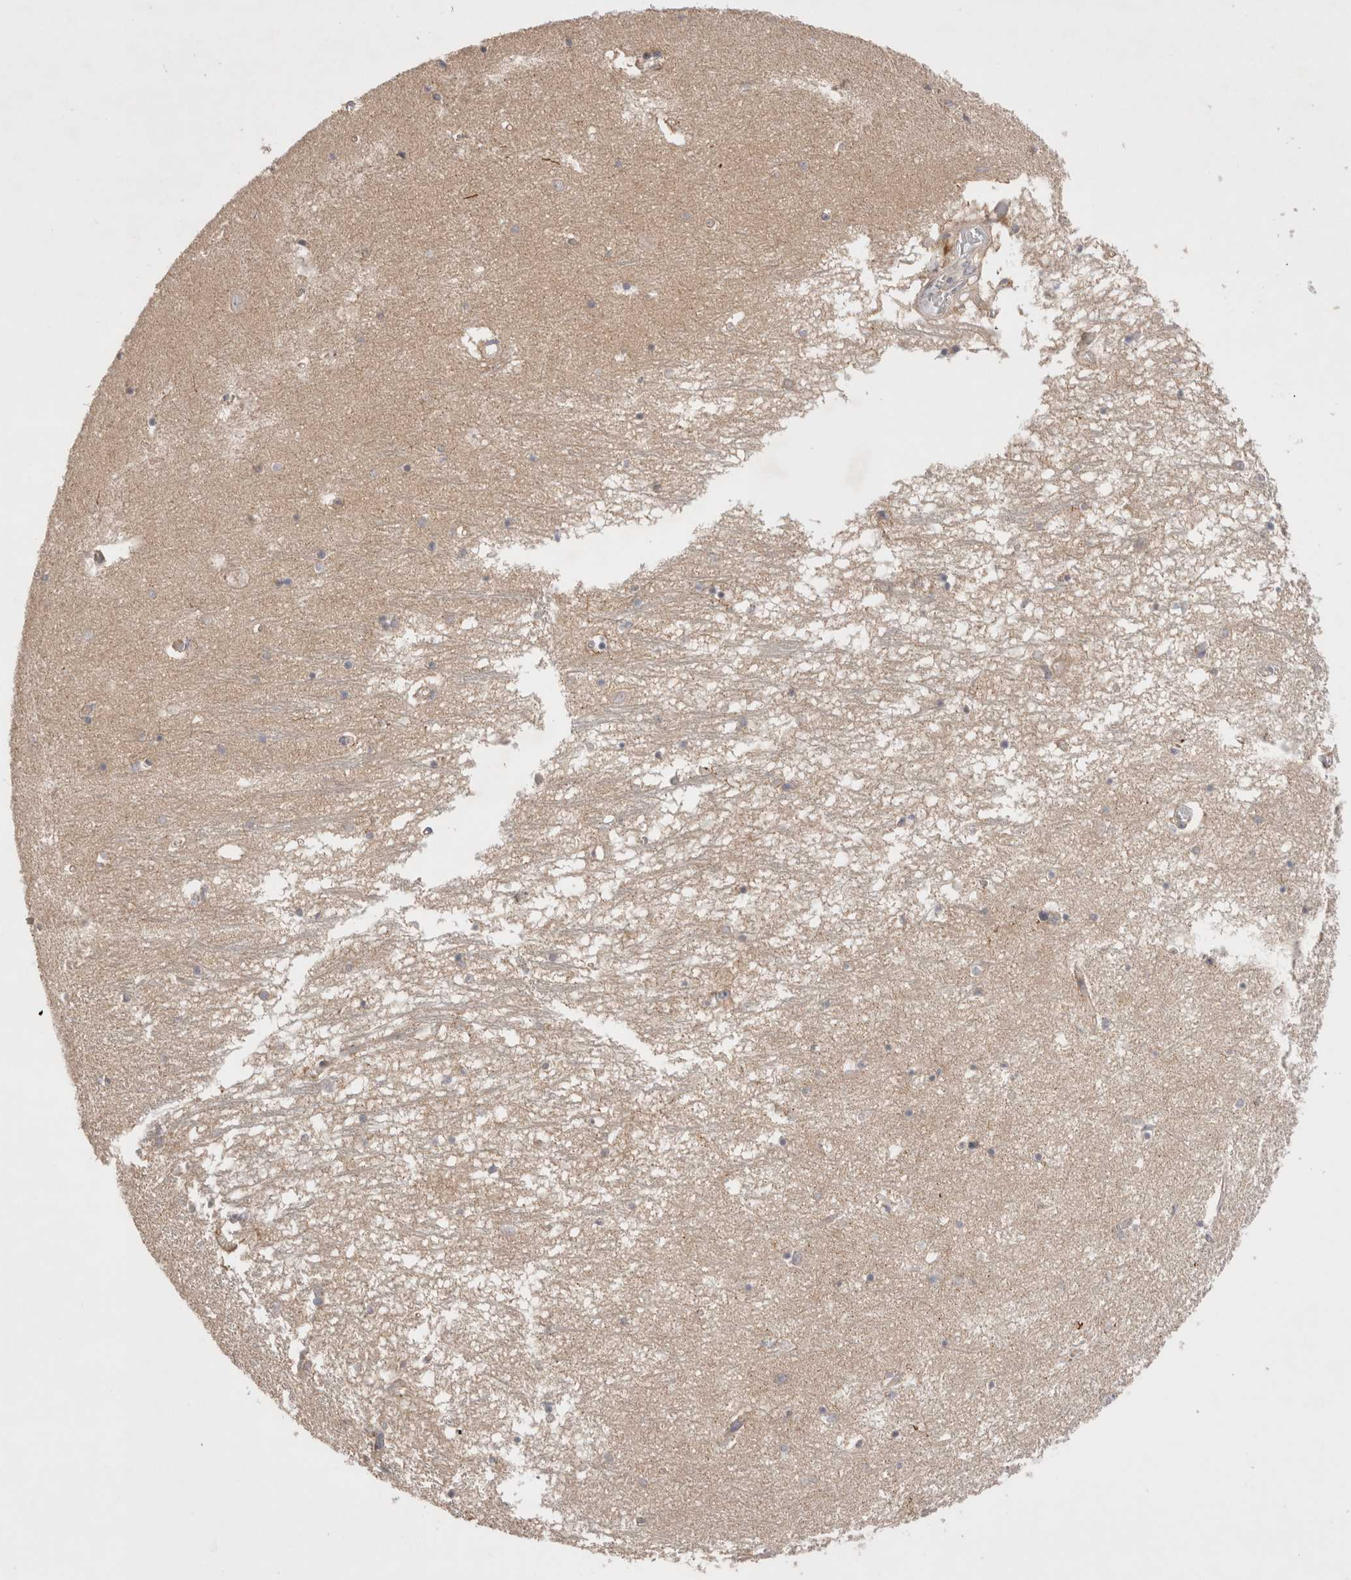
{"staining": {"intensity": "weak", "quantity": "<25%", "location": "cytoplasmic/membranous"}, "tissue": "hippocampus", "cell_type": "Glial cells", "image_type": "normal", "snomed": [{"axis": "morphology", "description": "Normal tissue, NOS"}, {"axis": "topography", "description": "Hippocampus"}], "caption": "Immunohistochemical staining of benign hippocampus shows no significant positivity in glial cells.", "gene": "SLC29A1", "patient": {"sex": "male", "age": 70}}